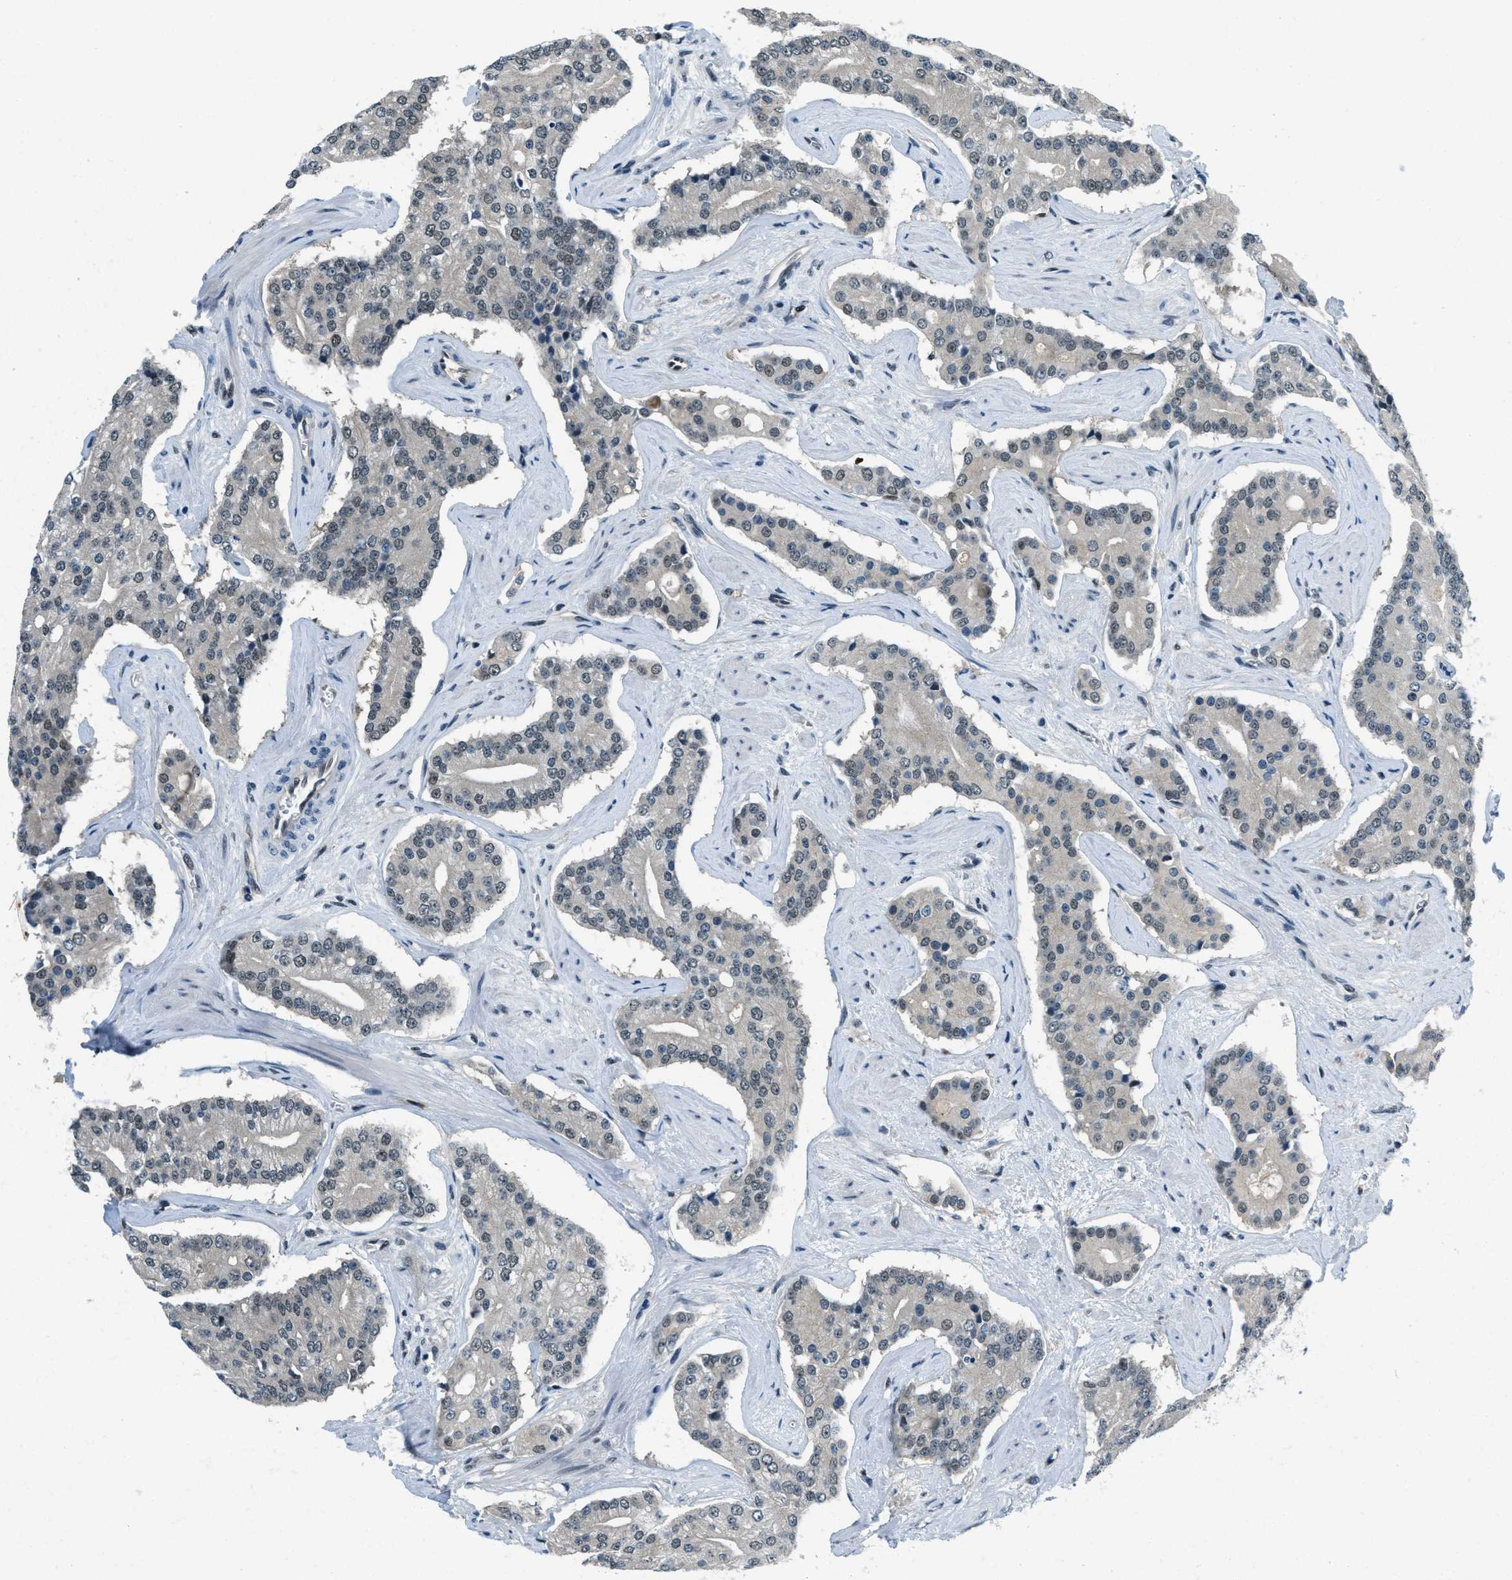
{"staining": {"intensity": "weak", "quantity": "25%-75%", "location": "nuclear"}, "tissue": "prostate cancer", "cell_type": "Tumor cells", "image_type": "cancer", "snomed": [{"axis": "morphology", "description": "Adenocarcinoma, High grade"}, {"axis": "topography", "description": "Prostate"}], "caption": "Weak nuclear protein expression is appreciated in approximately 25%-75% of tumor cells in prostate cancer.", "gene": "OGFR", "patient": {"sex": "male", "age": 71}}